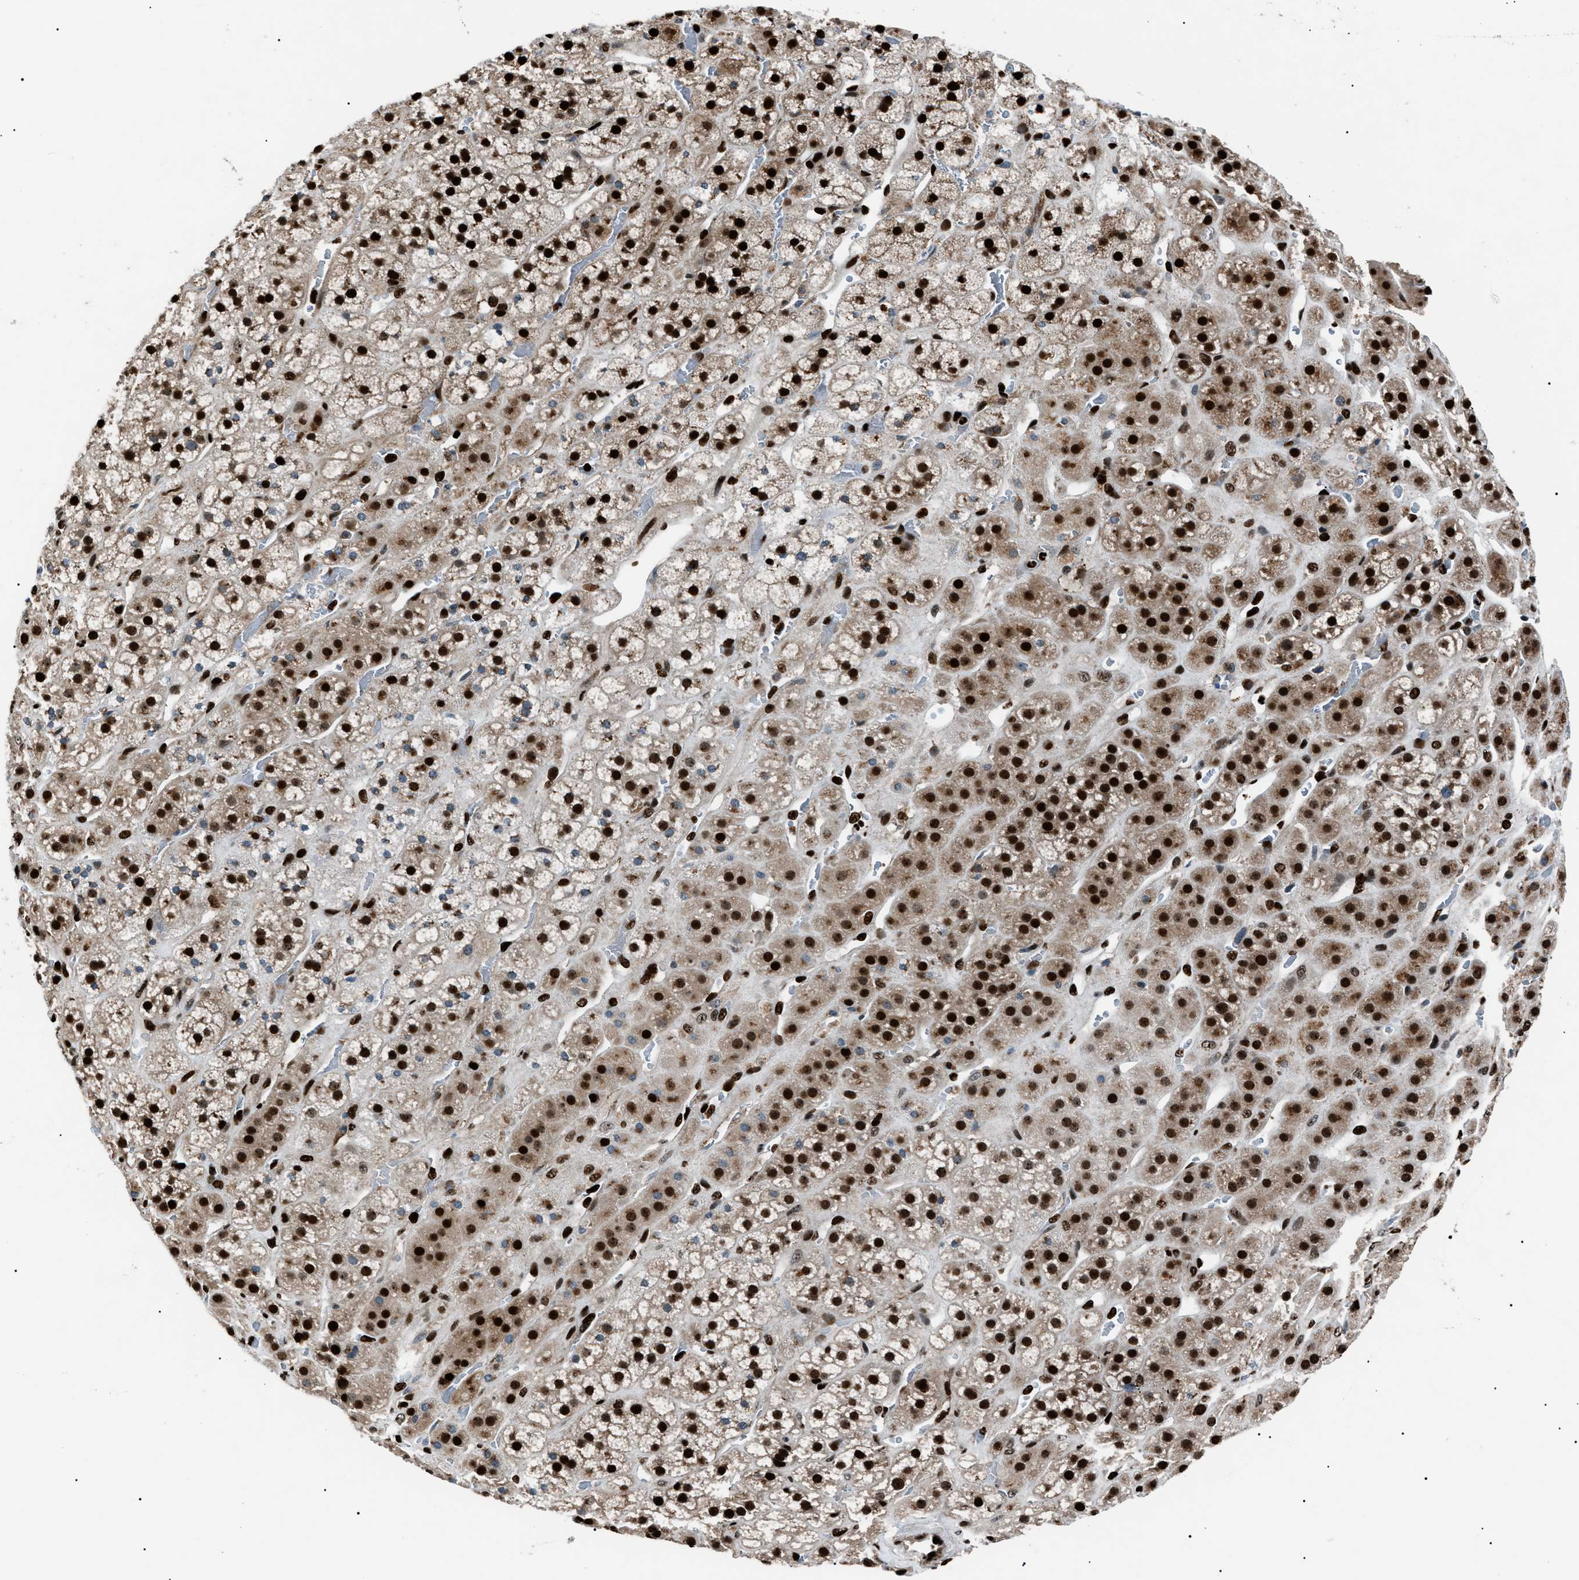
{"staining": {"intensity": "strong", "quantity": ">75%", "location": "nuclear"}, "tissue": "adrenal gland", "cell_type": "Glandular cells", "image_type": "normal", "snomed": [{"axis": "morphology", "description": "Normal tissue, NOS"}, {"axis": "topography", "description": "Adrenal gland"}], "caption": "This micrograph shows immunohistochemistry (IHC) staining of normal adrenal gland, with high strong nuclear expression in about >75% of glandular cells.", "gene": "PRKX", "patient": {"sex": "male", "age": 56}}